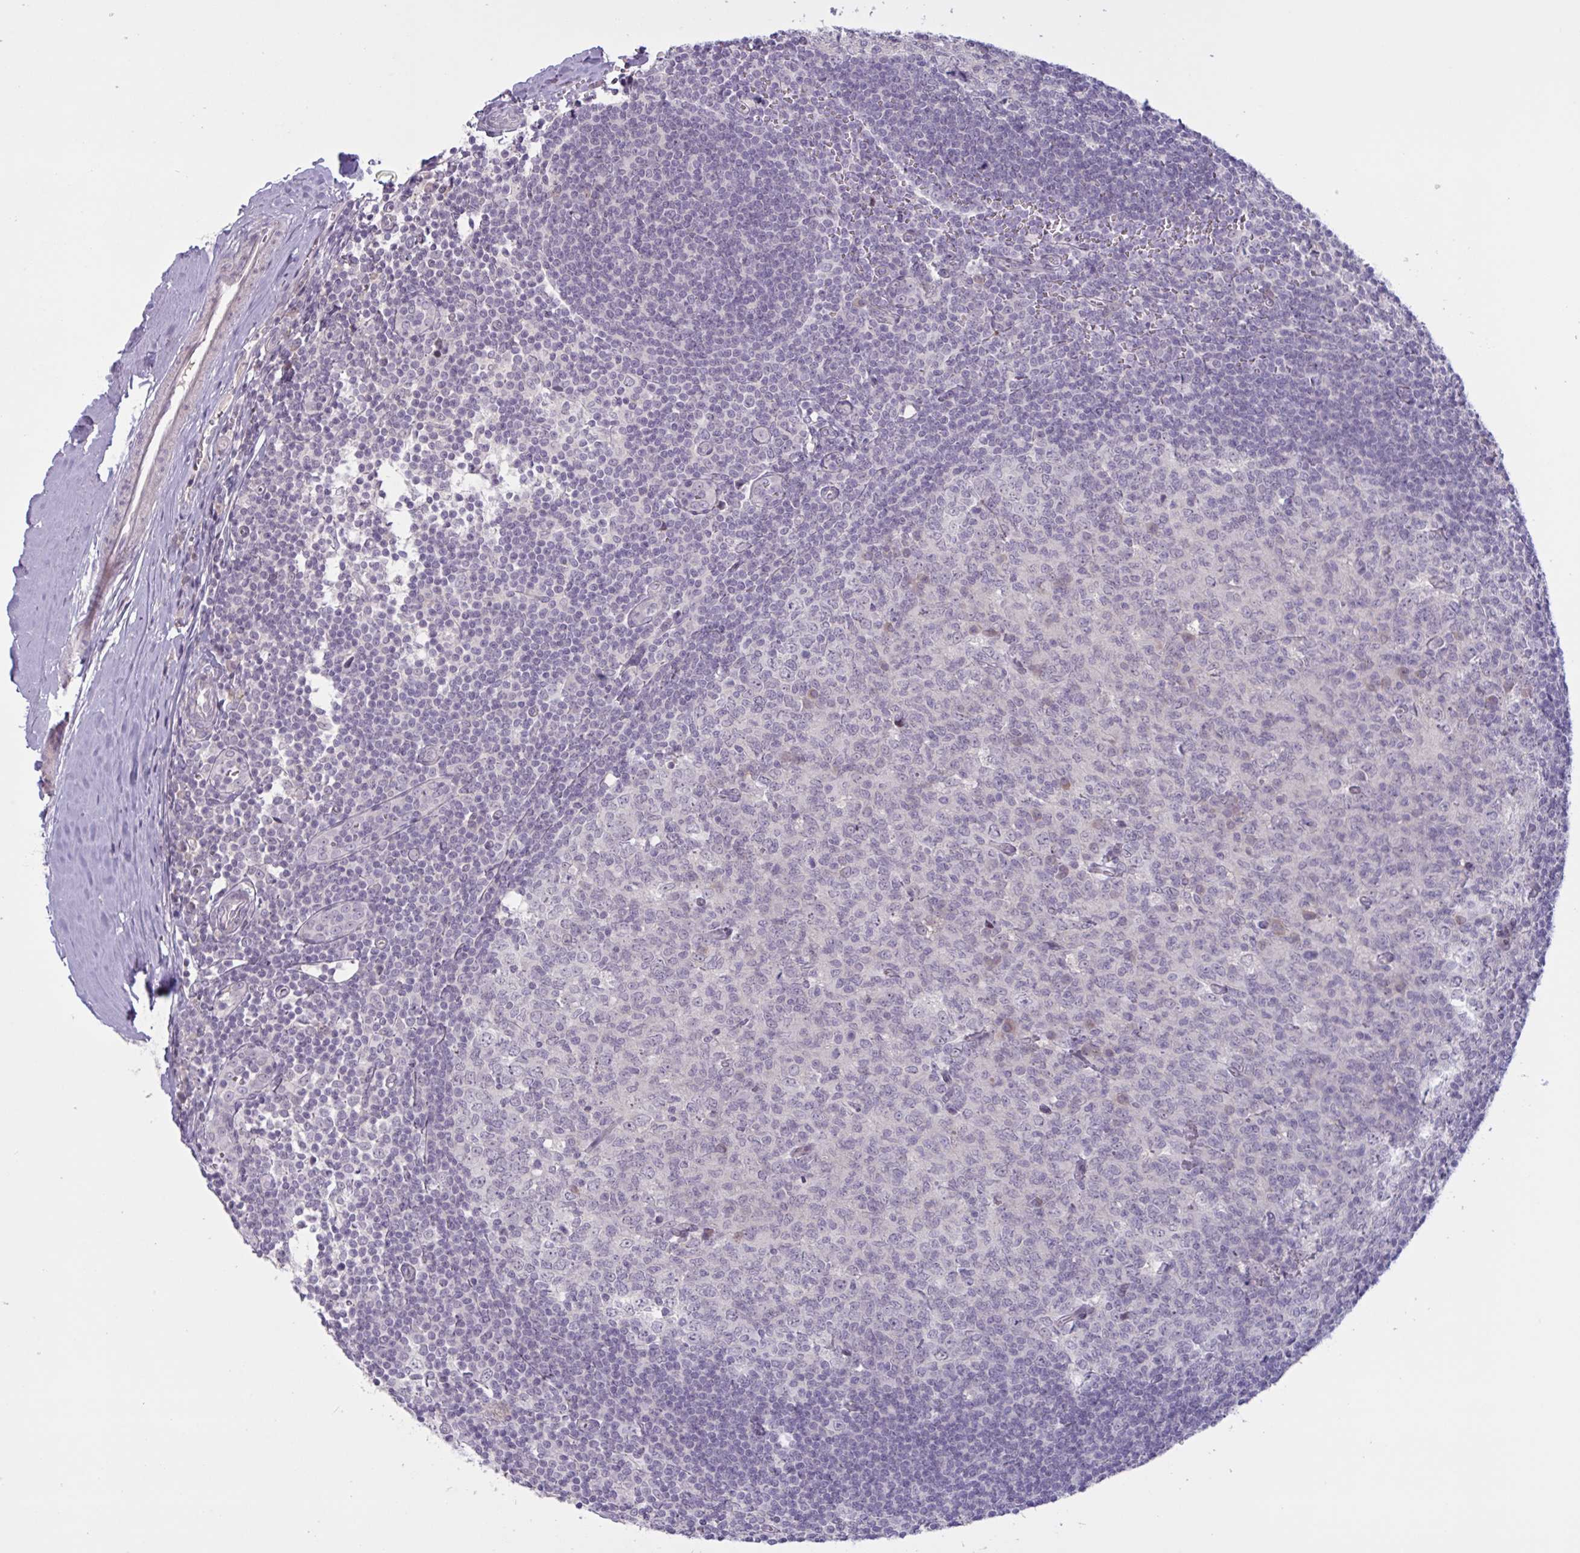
{"staining": {"intensity": "negative", "quantity": "none", "location": "none"}, "tissue": "tonsil", "cell_type": "Germinal center cells", "image_type": "normal", "snomed": [{"axis": "morphology", "description": "Normal tissue, NOS"}, {"axis": "topography", "description": "Tonsil"}], "caption": "Germinal center cells show no significant protein expression in benign tonsil.", "gene": "ENSG00000281613", "patient": {"sex": "male", "age": 27}}